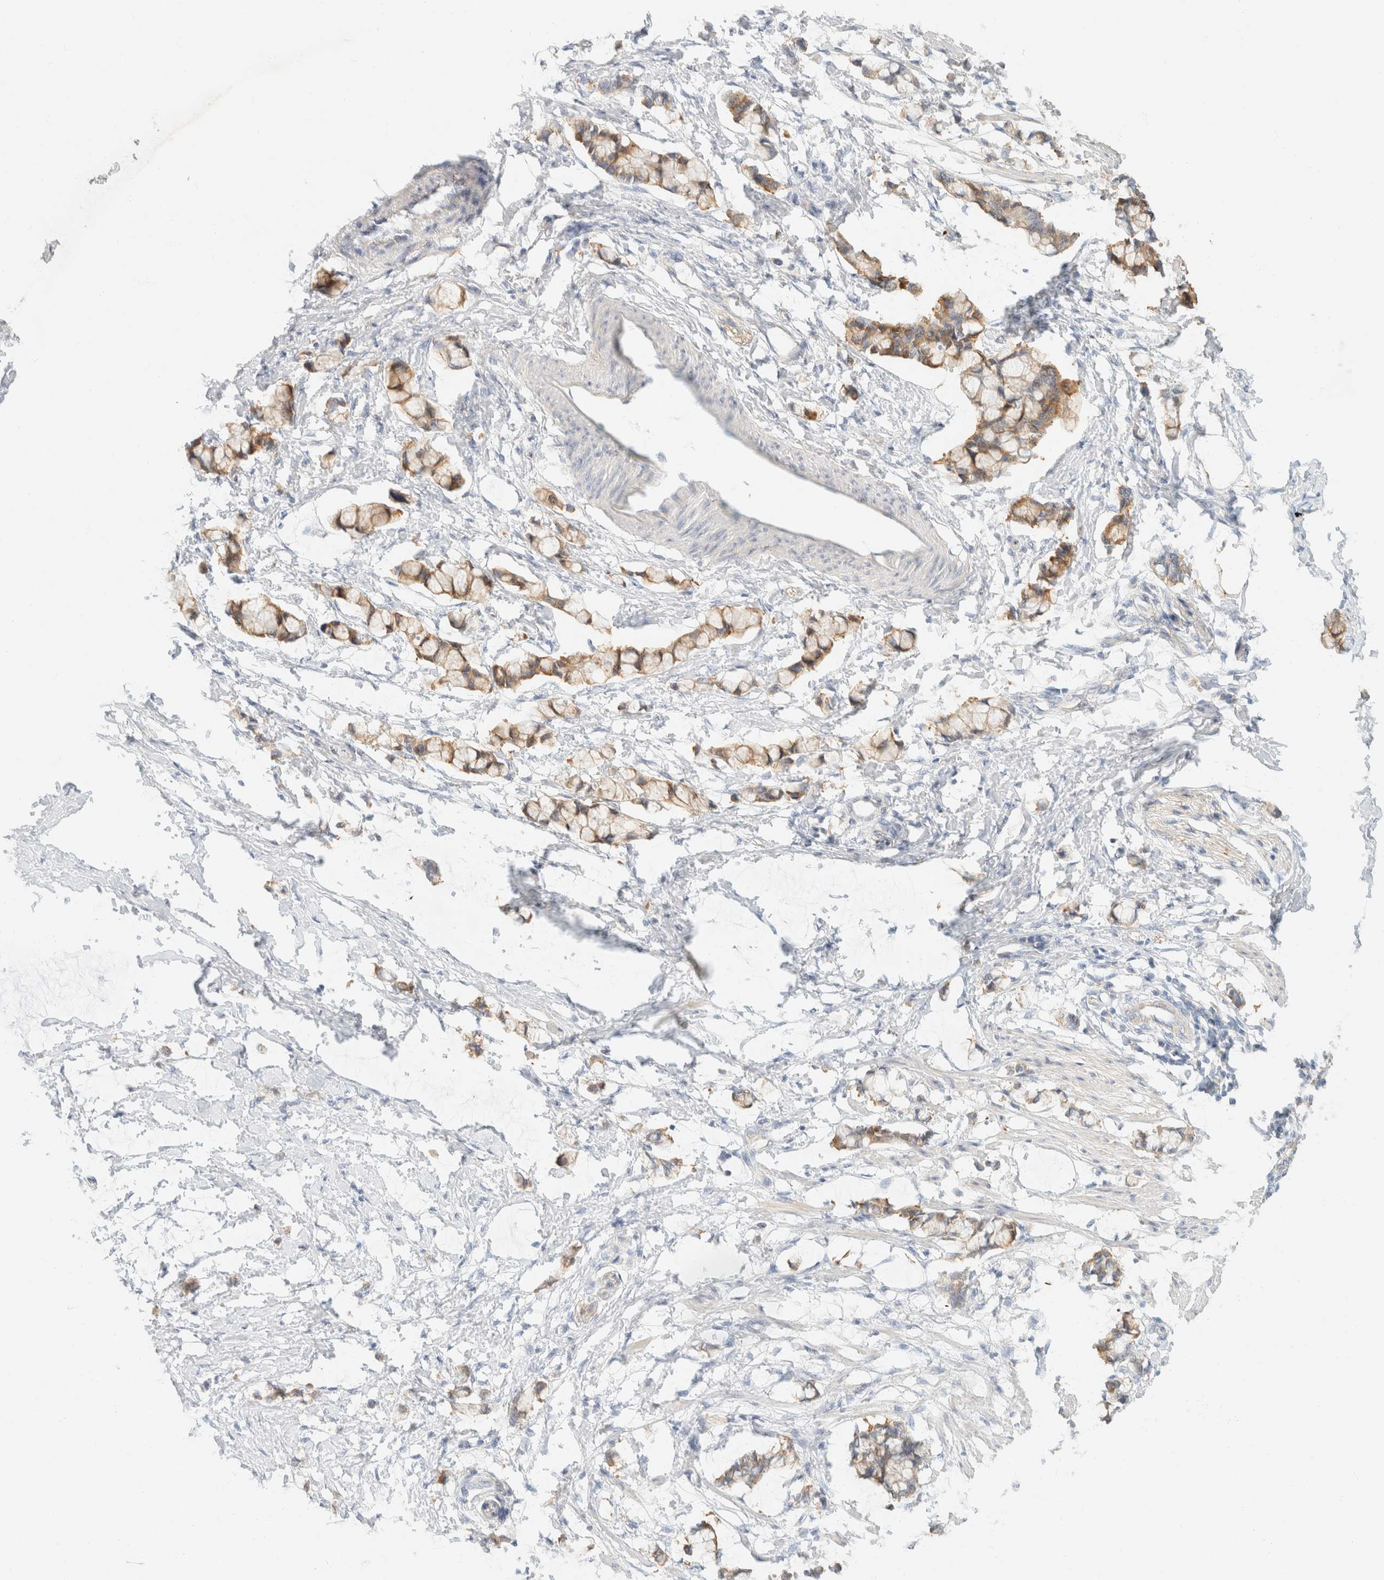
{"staining": {"intensity": "negative", "quantity": "none", "location": "none"}, "tissue": "smooth muscle", "cell_type": "Smooth muscle cells", "image_type": "normal", "snomed": [{"axis": "morphology", "description": "Normal tissue, NOS"}, {"axis": "morphology", "description": "Adenocarcinoma, NOS"}, {"axis": "topography", "description": "Smooth muscle"}, {"axis": "topography", "description": "Colon"}], "caption": "Smooth muscle stained for a protein using immunohistochemistry shows no expression smooth muscle cells.", "gene": "SH3GLB2", "patient": {"sex": "male", "age": 14}}